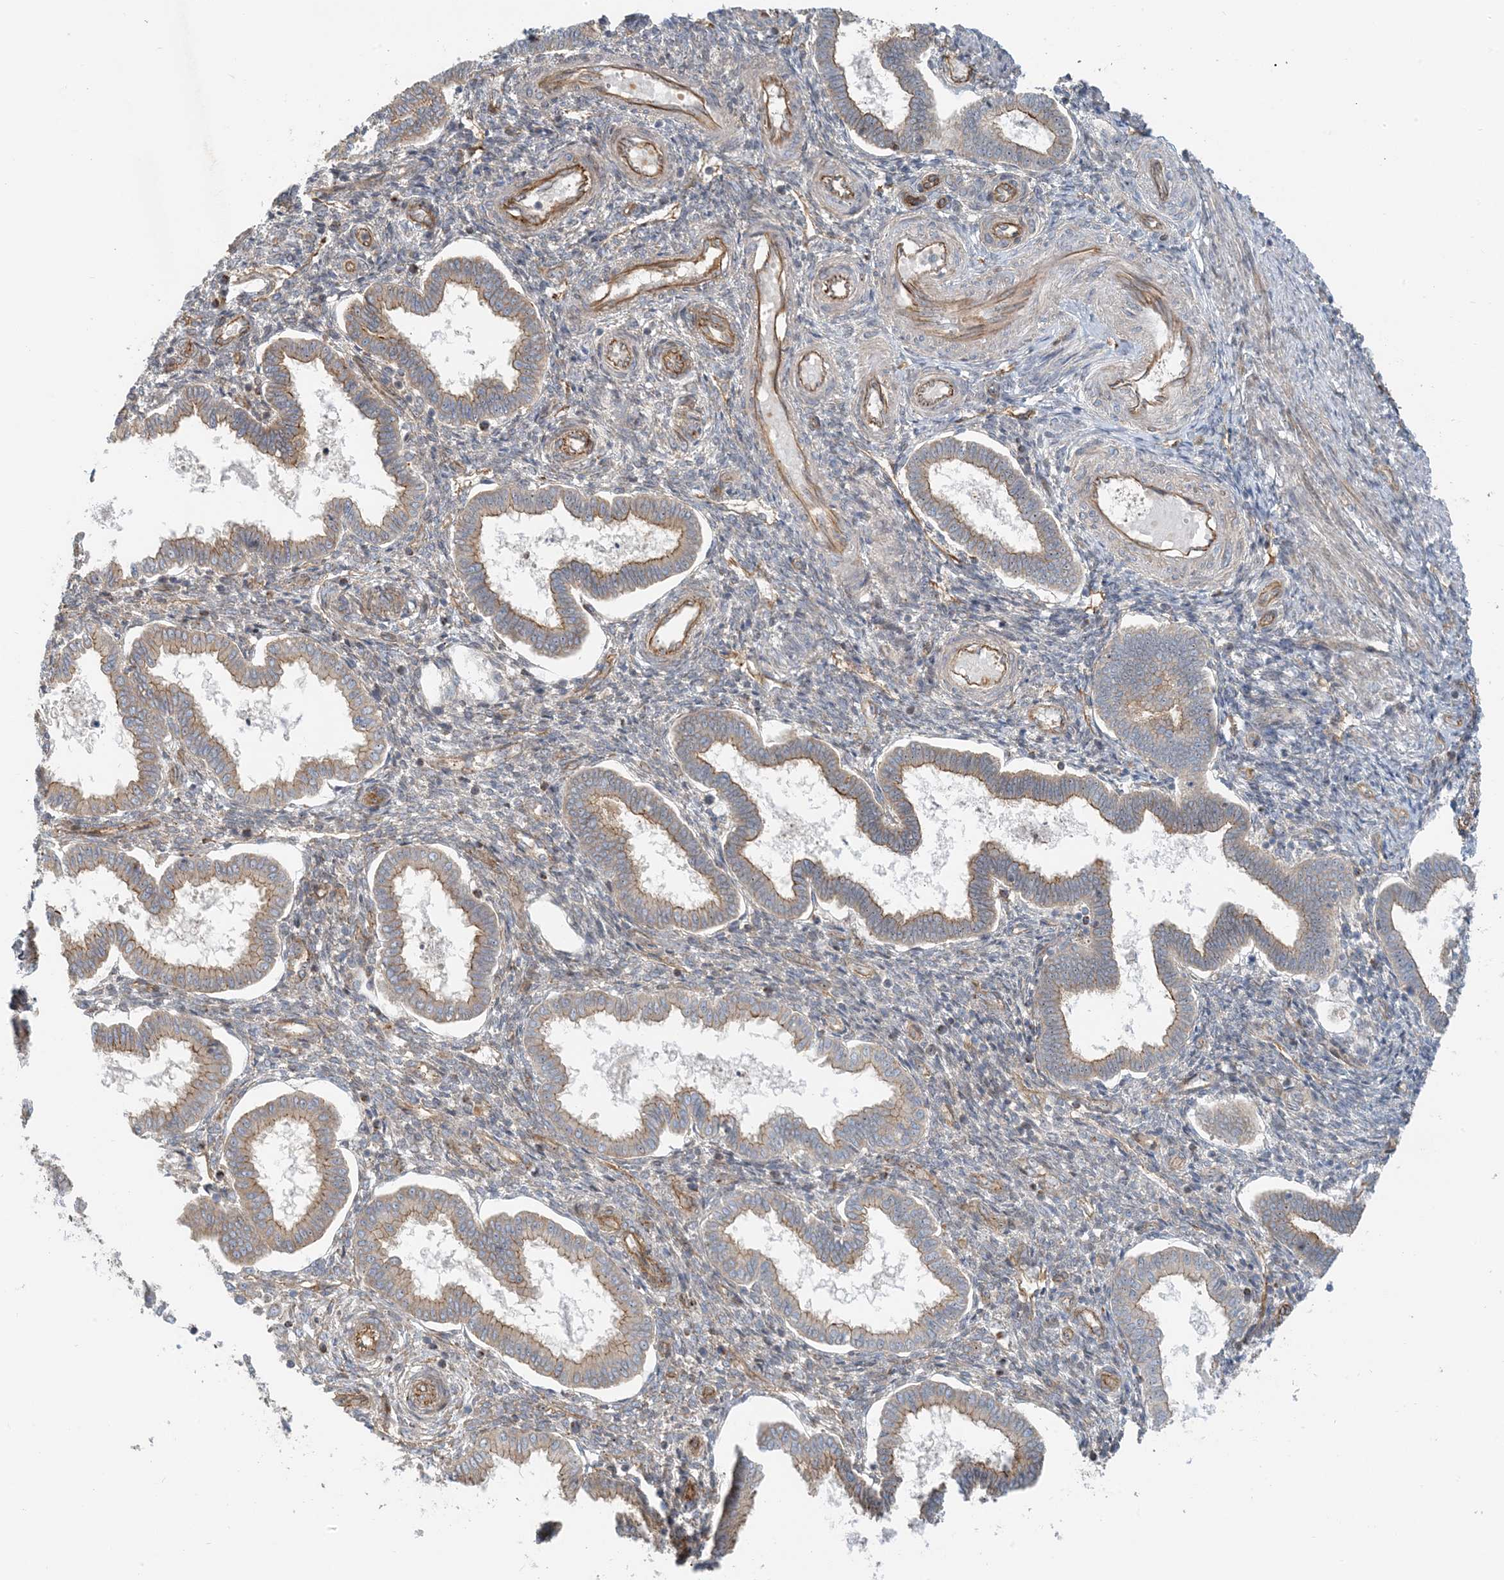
{"staining": {"intensity": "weak", "quantity": "<25%", "location": "cytoplasmic/membranous"}, "tissue": "endometrium", "cell_type": "Cells in endometrial stroma", "image_type": "normal", "snomed": [{"axis": "morphology", "description": "Normal tissue, NOS"}, {"axis": "topography", "description": "Endometrium"}], "caption": "IHC photomicrograph of unremarkable endometrium stained for a protein (brown), which shows no staining in cells in endometrial stroma.", "gene": "MYL5", "patient": {"sex": "female", "age": 24}}